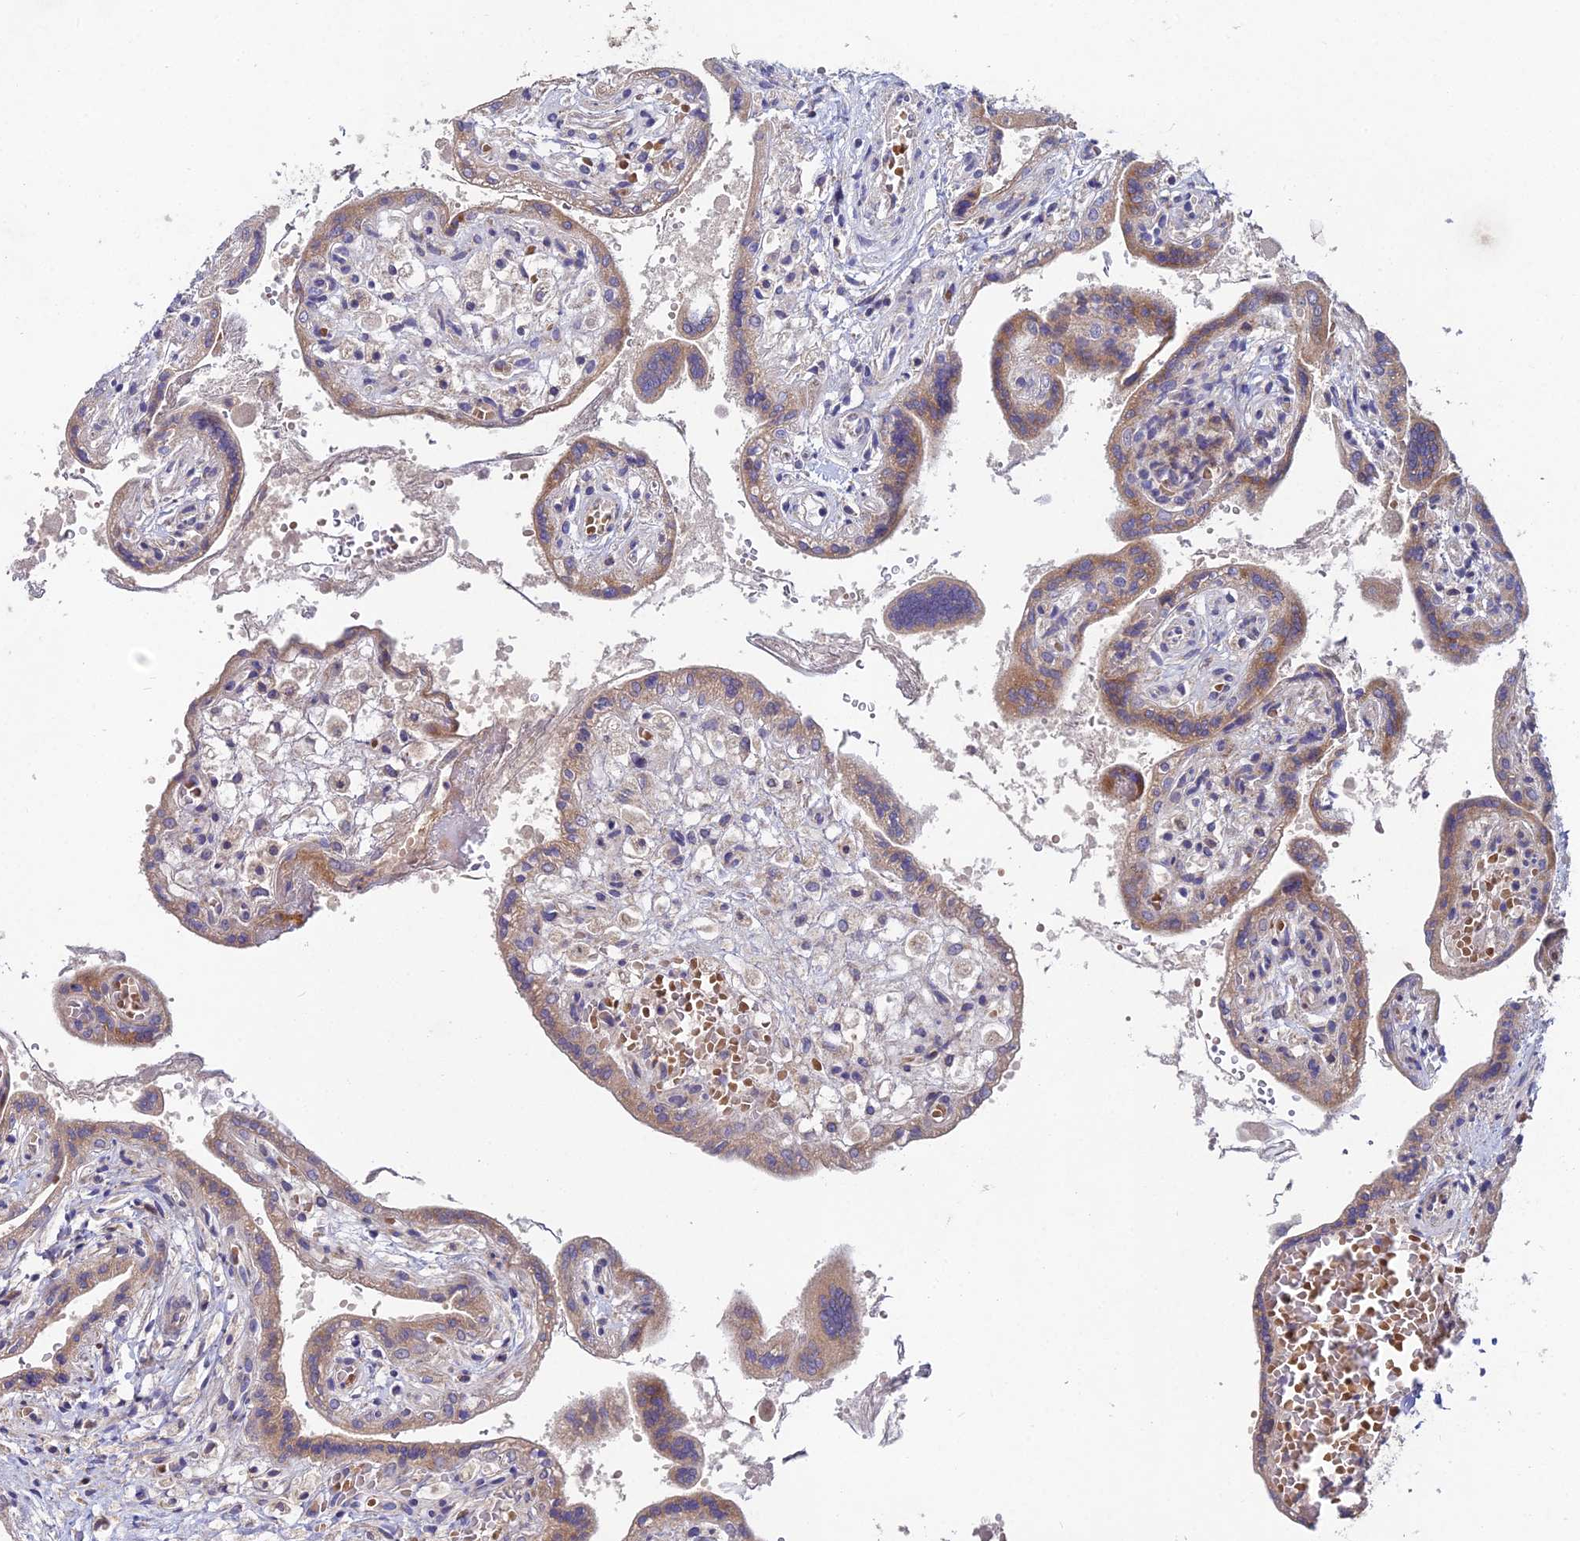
{"staining": {"intensity": "negative", "quantity": "none", "location": "none"}, "tissue": "placenta", "cell_type": "Decidual cells", "image_type": "normal", "snomed": [{"axis": "morphology", "description": "Normal tissue, NOS"}, {"axis": "topography", "description": "Placenta"}], "caption": "DAB immunohistochemical staining of unremarkable placenta reveals no significant positivity in decidual cells.", "gene": "WDR43", "patient": {"sex": "female", "age": 37}}